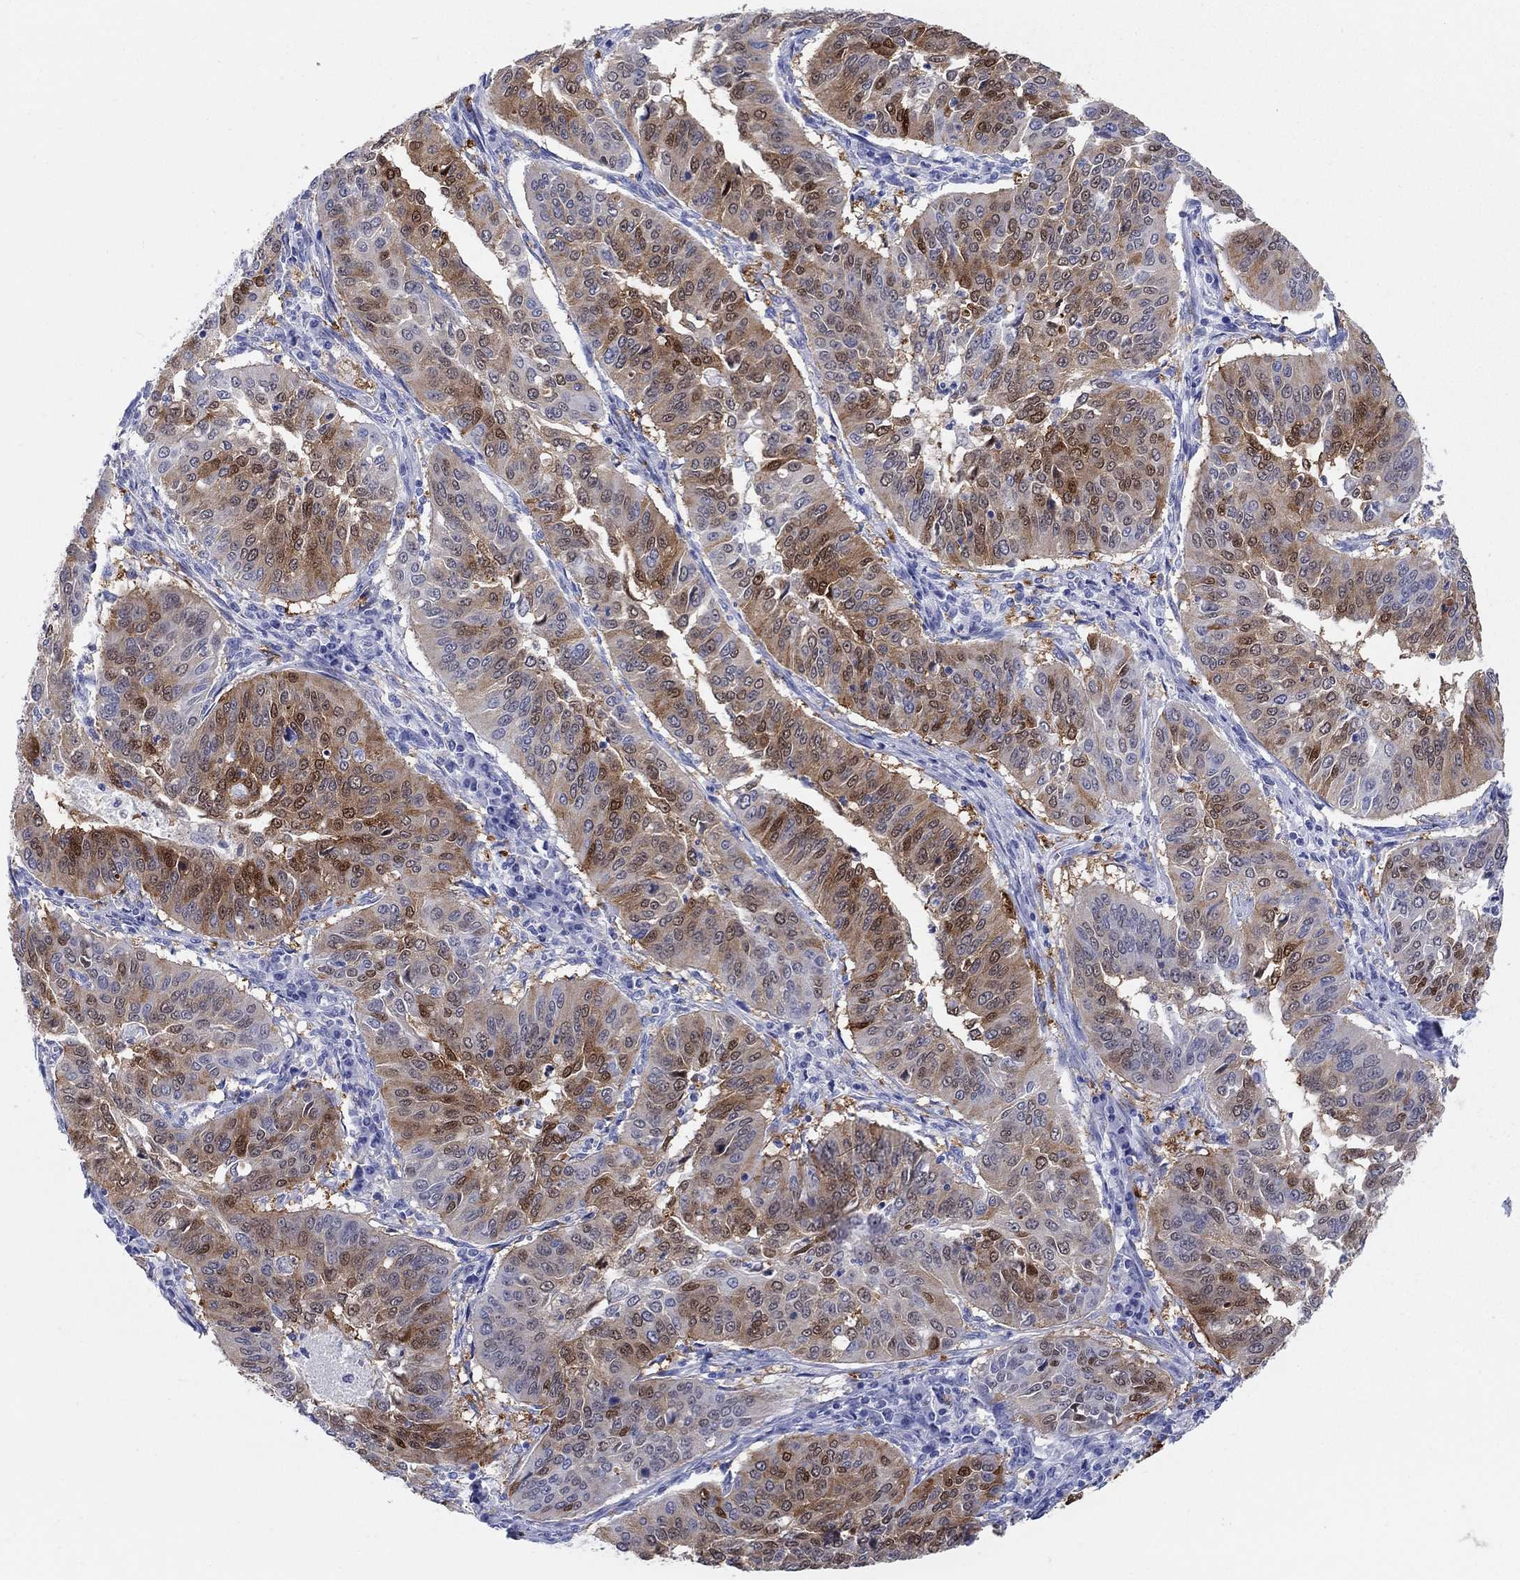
{"staining": {"intensity": "strong", "quantity": "<25%", "location": "cytoplasmic/membranous,nuclear"}, "tissue": "cervical cancer", "cell_type": "Tumor cells", "image_type": "cancer", "snomed": [{"axis": "morphology", "description": "Normal tissue, NOS"}, {"axis": "morphology", "description": "Squamous cell carcinoma, NOS"}, {"axis": "topography", "description": "Cervix"}], "caption": "Brown immunohistochemical staining in cervical cancer (squamous cell carcinoma) shows strong cytoplasmic/membranous and nuclear positivity in about <25% of tumor cells.", "gene": "AKR1C2", "patient": {"sex": "female", "age": 39}}